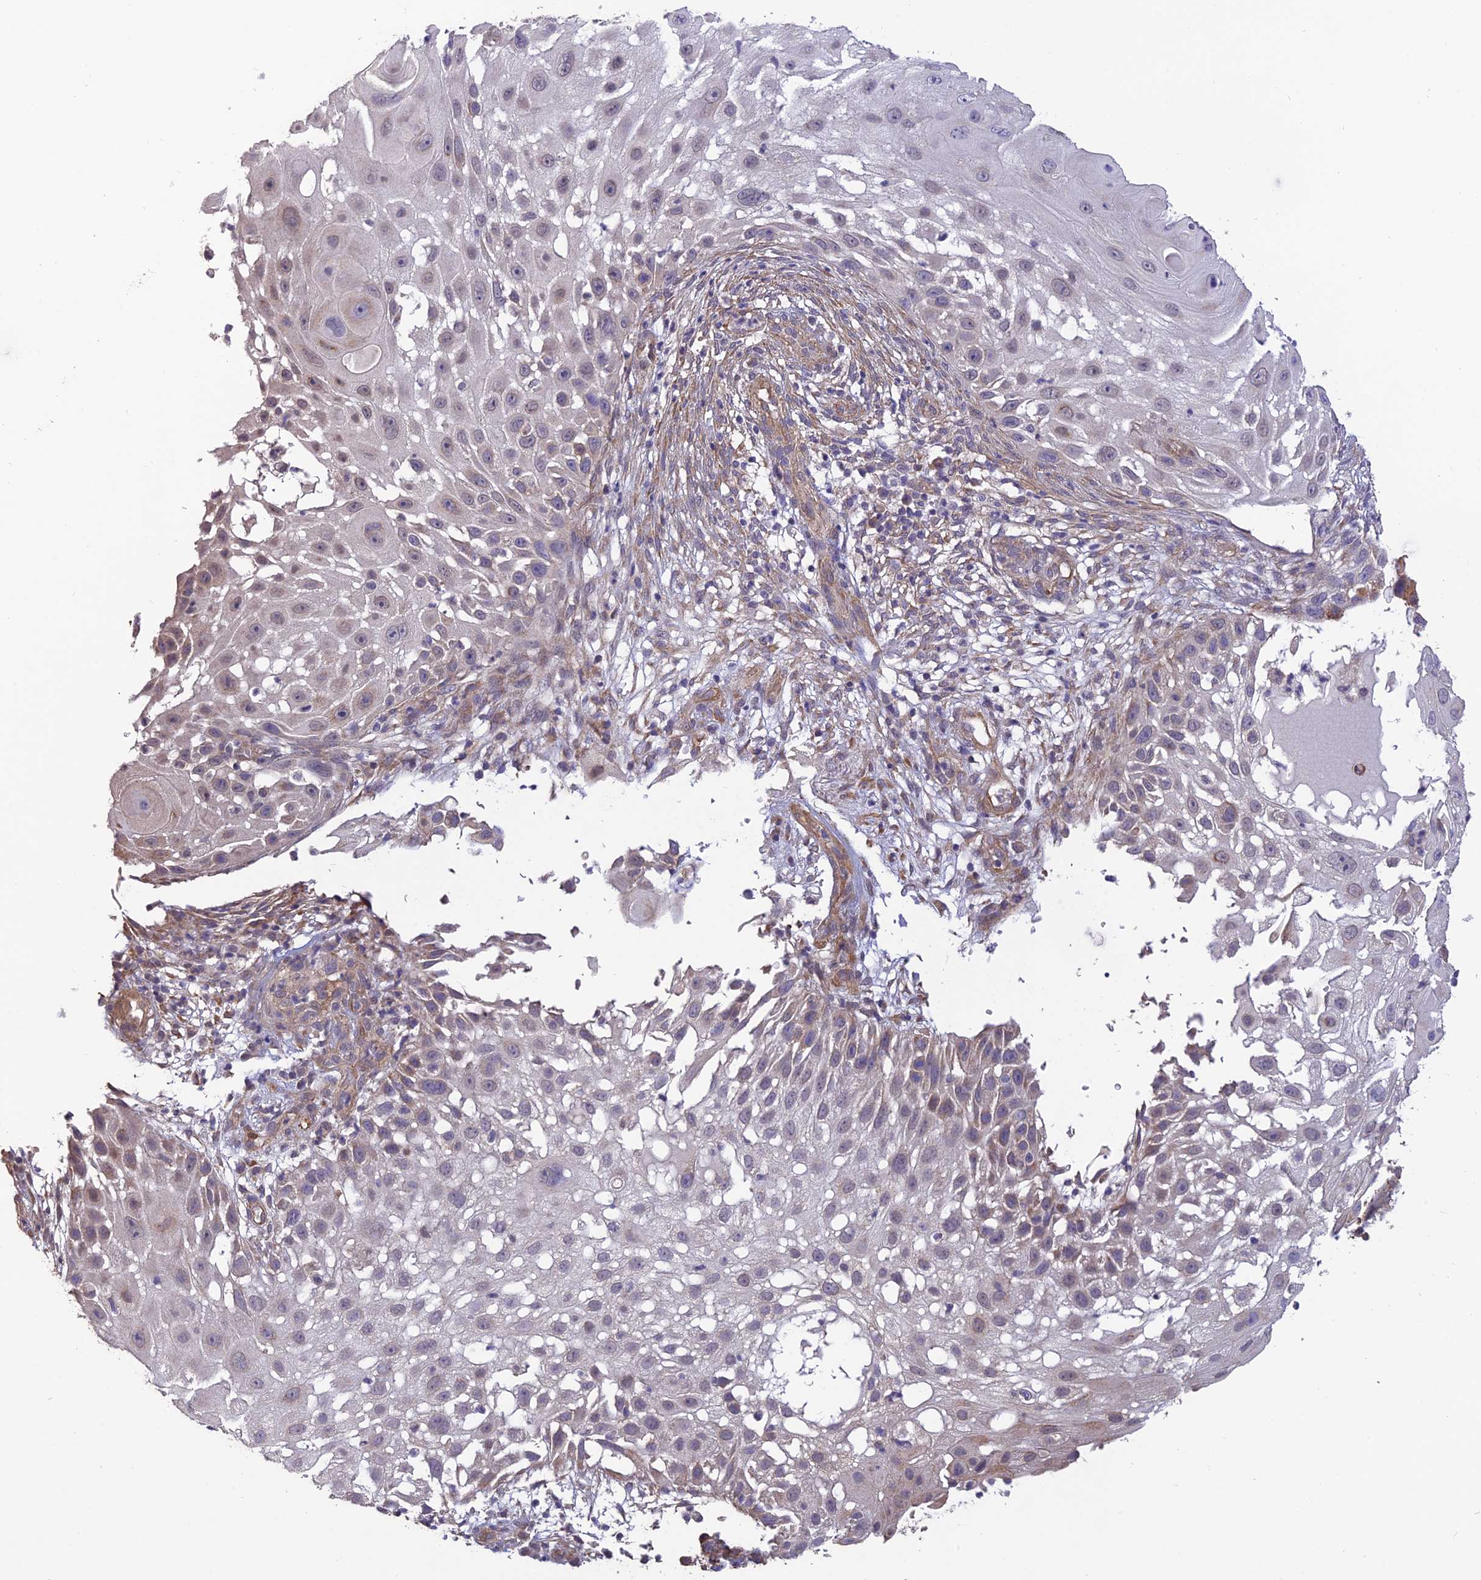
{"staining": {"intensity": "weak", "quantity": "<25%", "location": "cytoplasmic/membranous"}, "tissue": "skin cancer", "cell_type": "Tumor cells", "image_type": "cancer", "snomed": [{"axis": "morphology", "description": "Squamous cell carcinoma, NOS"}, {"axis": "topography", "description": "Skin"}], "caption": "Tumor cells show no significant staining in skin cancer.", "gene": "PAGR1", "patient": {"sex": "female", "age": 44}}